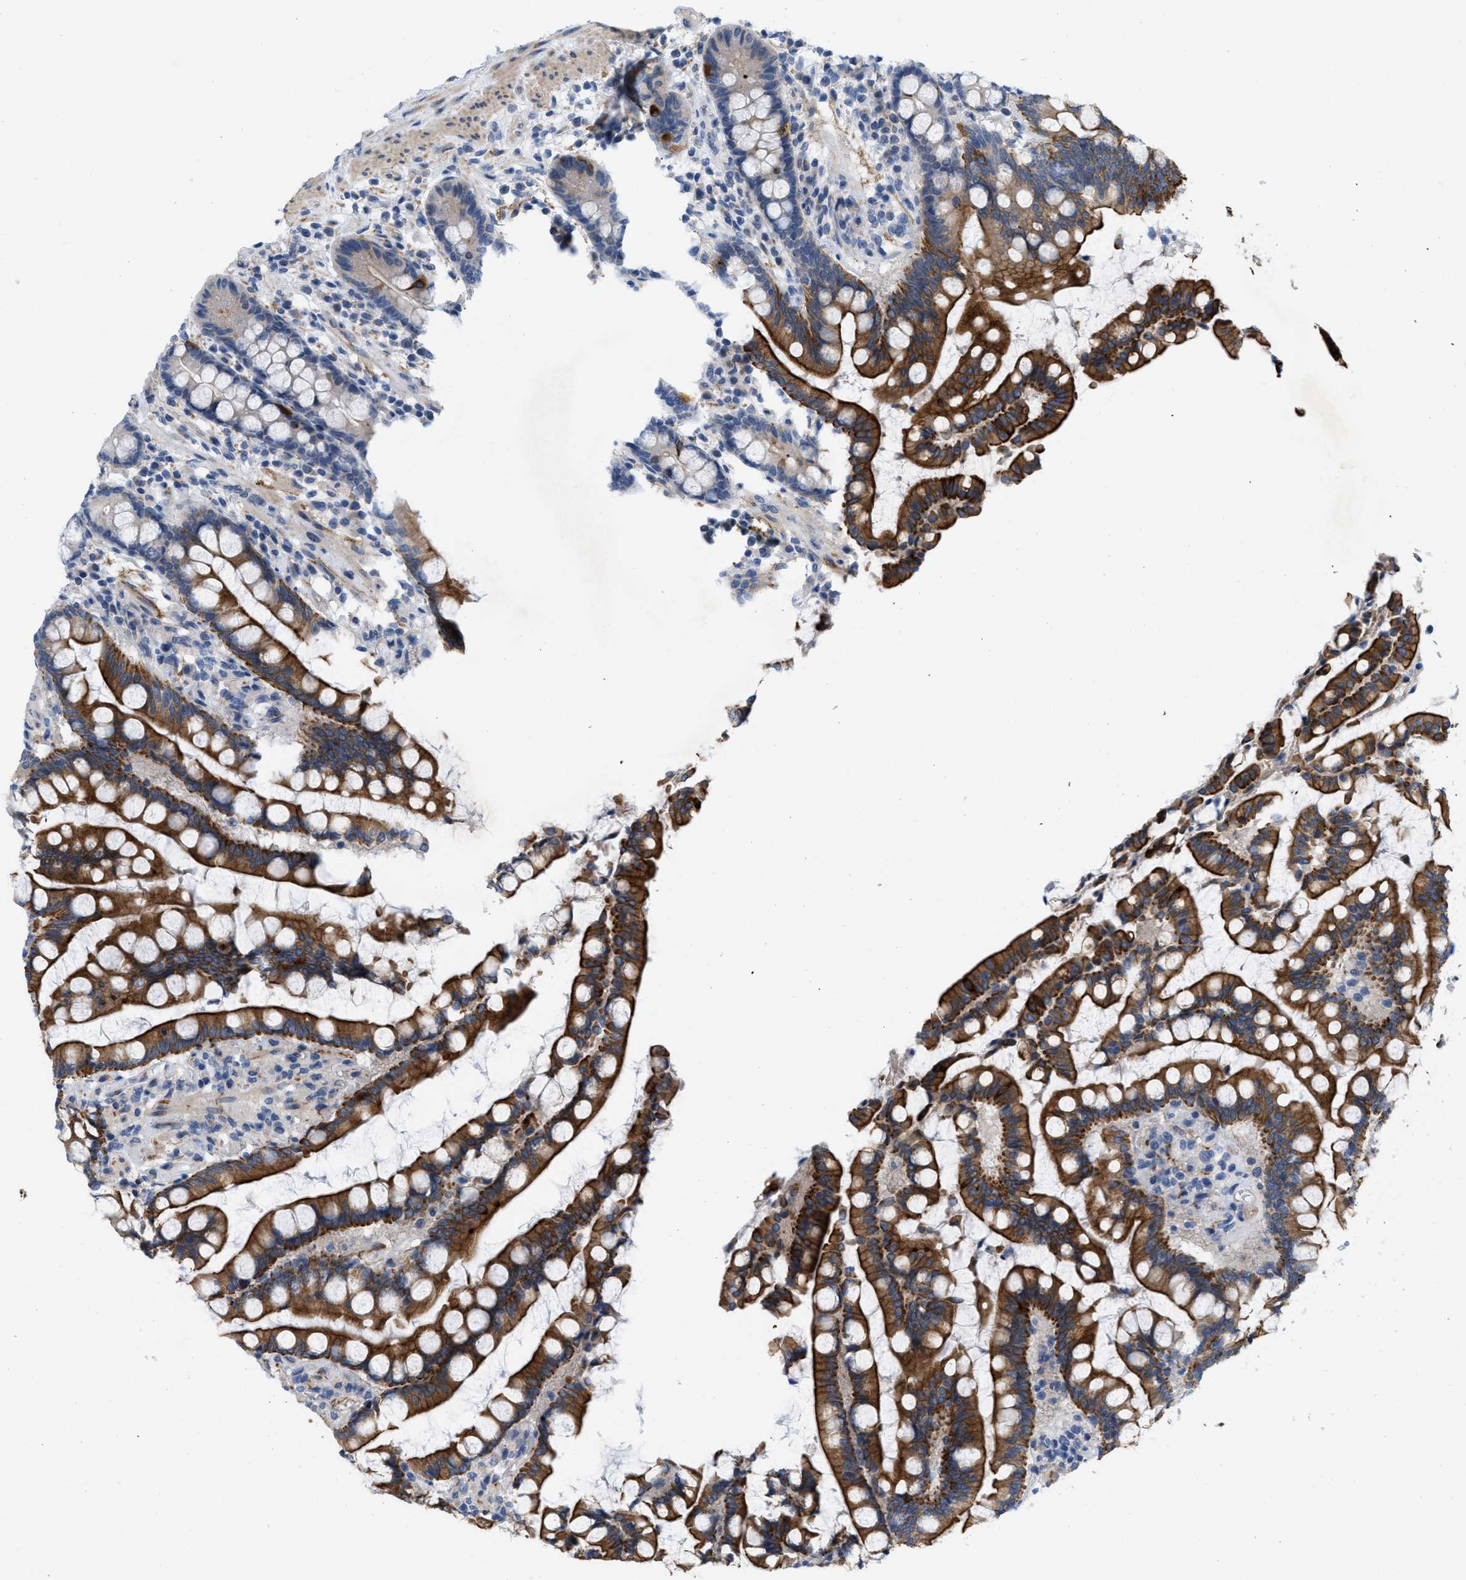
{"staining": {"intensity": "negative", "quantity": "none", "location": "none"}, "tissue": "colon", "cell_type": "Endothelial cells", "image_type": "normal", "snomed": [{"axis": "morphology", "description": "Normal tissue, NOS"}, {"axis": "topography", "description": "Colon"}], "caption": "Protein analysis of benign colon displays no significant staining in endothelial cells.", "gene": "NDEL1", "patient": {"sex": "male", "age": 73}}